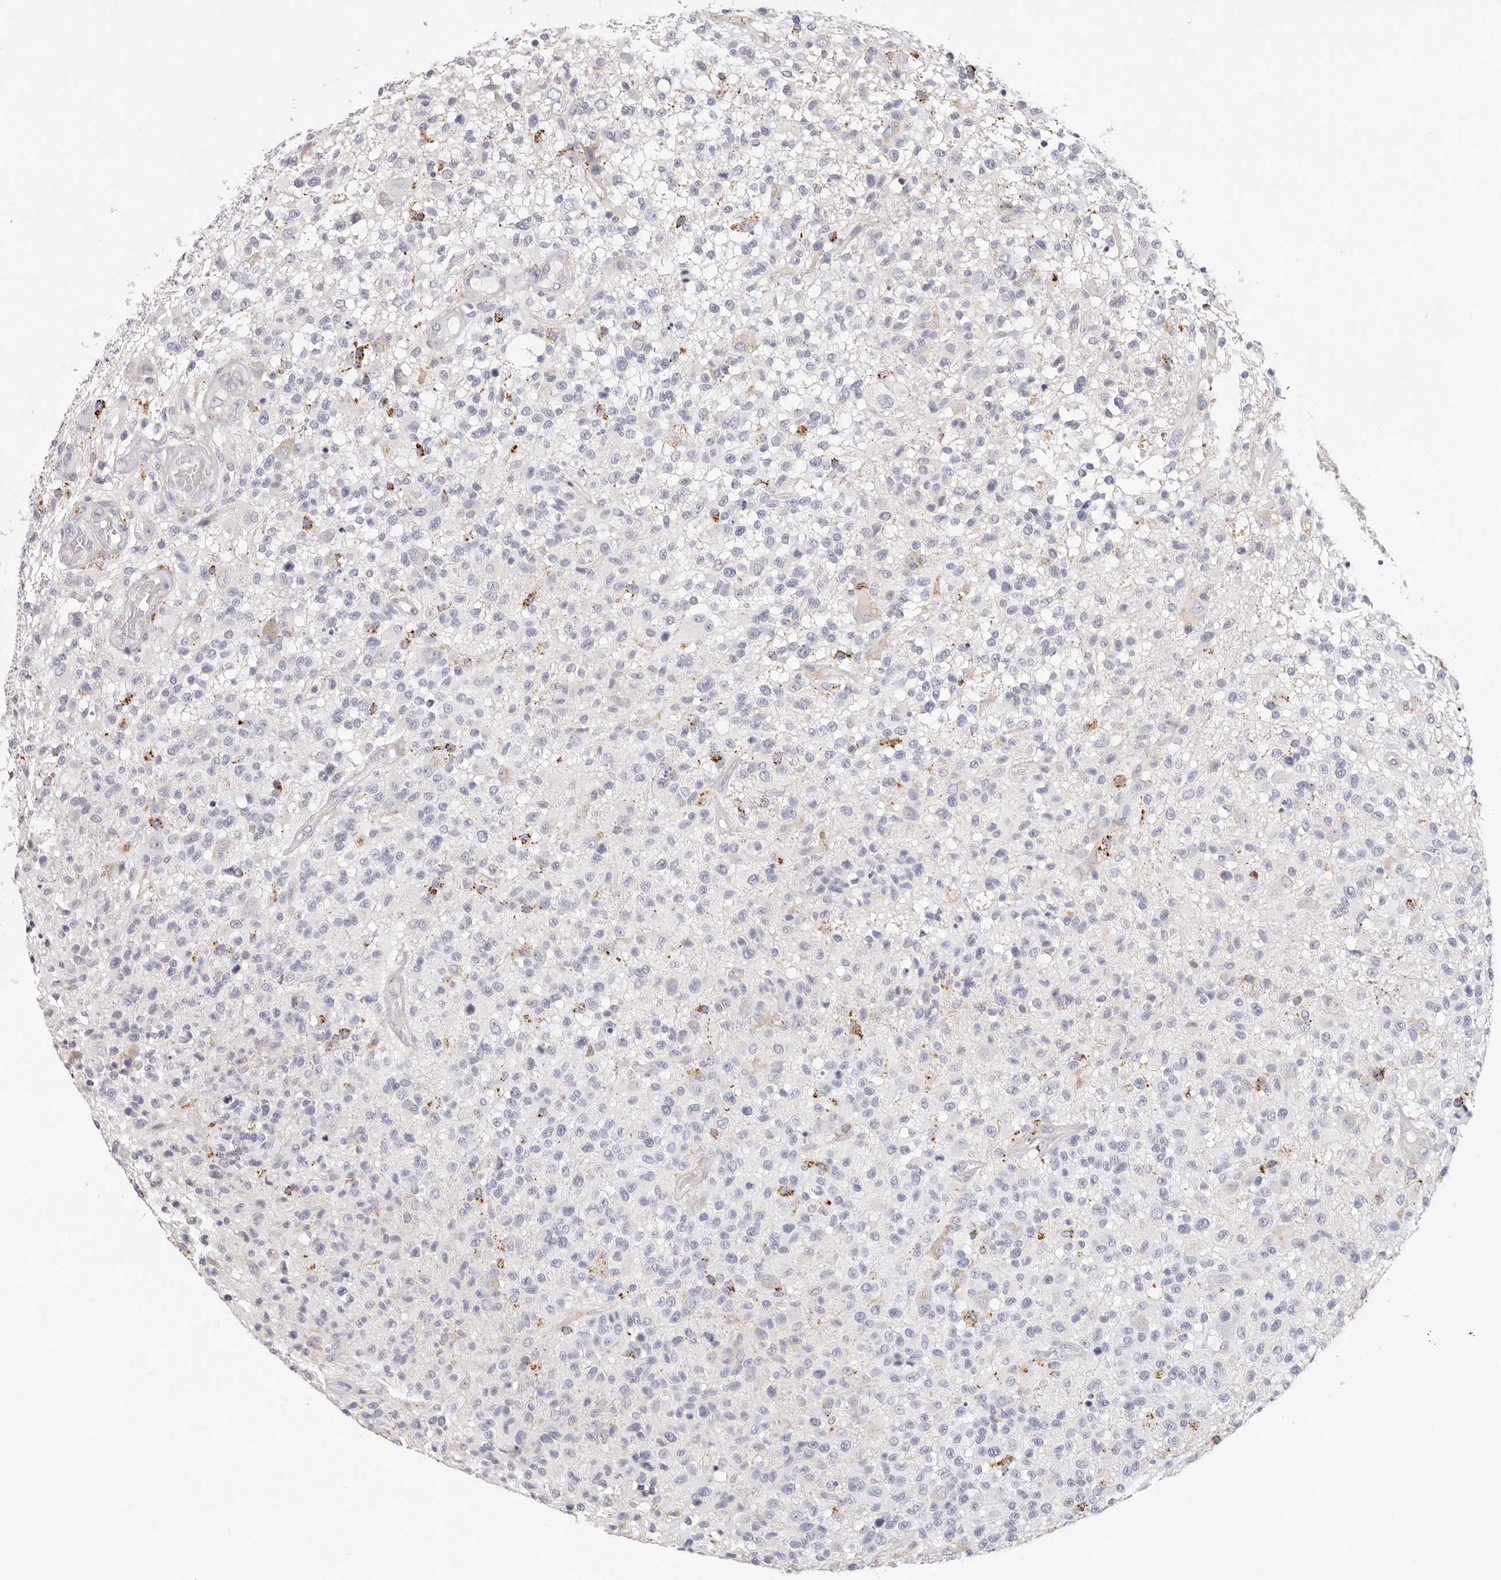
{"staining": {"intensity": "moderate", "quantity": "<25%", "location": "cytoplasmic/membranous"}, "tissue": "glioma", "cell_type": "Tumor cells", "image_type": "cancer", "snomed": [{"axis": "morphology", "description": "Glioma, malignant, High grade"}, {"axis": "morphology", "description": "Glioblastoma, NOS"}, {"axis": "topography", "description": "Brain"}], "caption": "There is low levels of moderate cytoplasmic/membranous expression in tumor cells of malignant high-grade glioma, as demonstrated by immunohistochemical staining (brown color).", "gene": "STKLD1", "patient": {"sex": "male", "age": 60}}